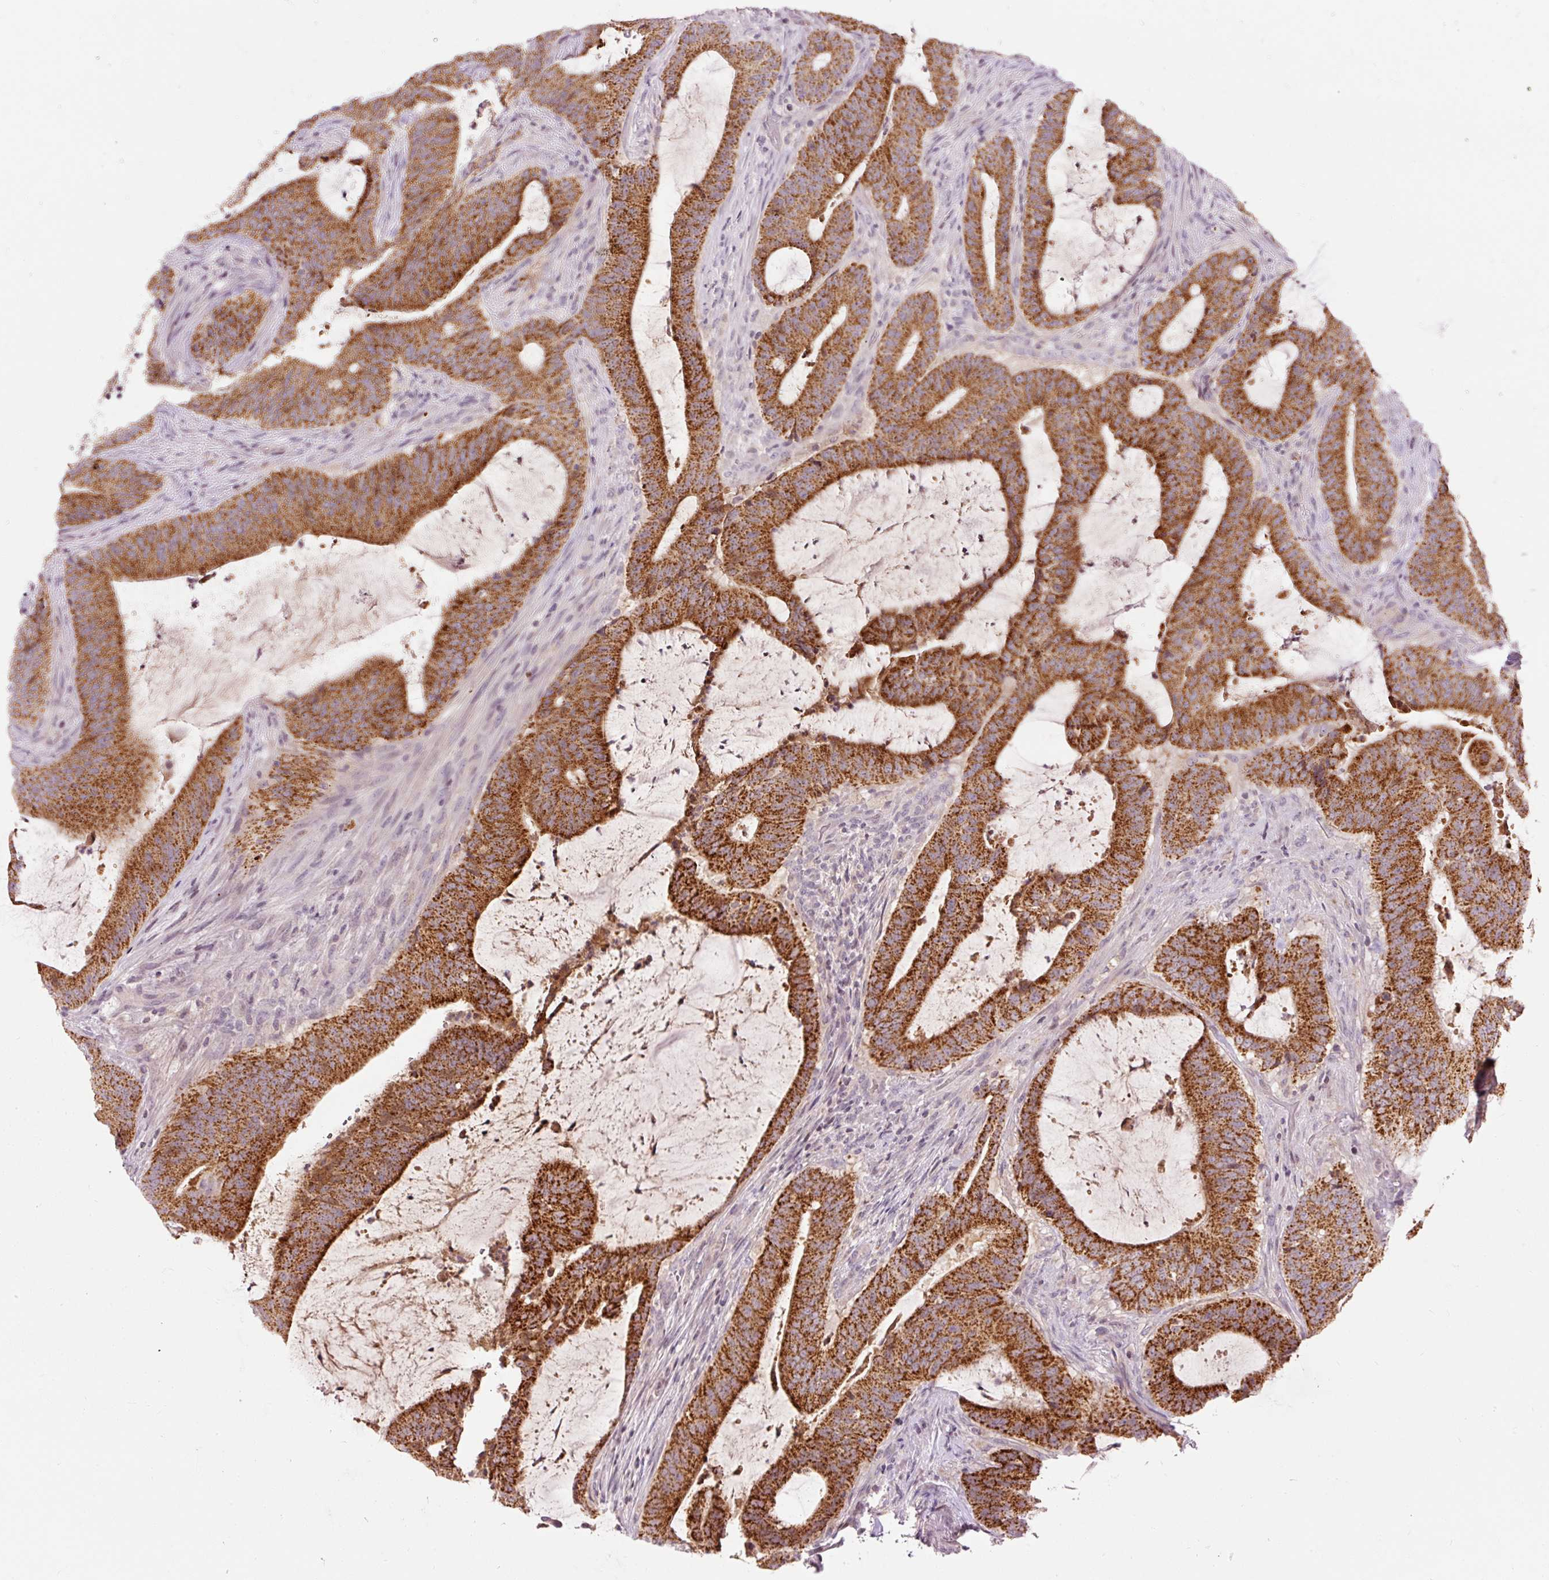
{"staining": {"intensity": "strong", "quantity": ">75%", "location": "cytoplasmic/membranous"}, "tissue": "colorectal cancer", "cell_type": "Tumor cells", "image_type": "cancer", "snomed": [{"axis": "morphology", "description": "Adenocarcinoma, NOS"}, {"axis": "topography", "description": "Colon"}], "caption": "Tumor cells reveal high levels of strong cytoplasmic/membranous positivity in about >75% of cells in human adenocarcinoma (colorectal).", "gene": "ABHD11", "patient": {"sex": "female", "age": 43}}